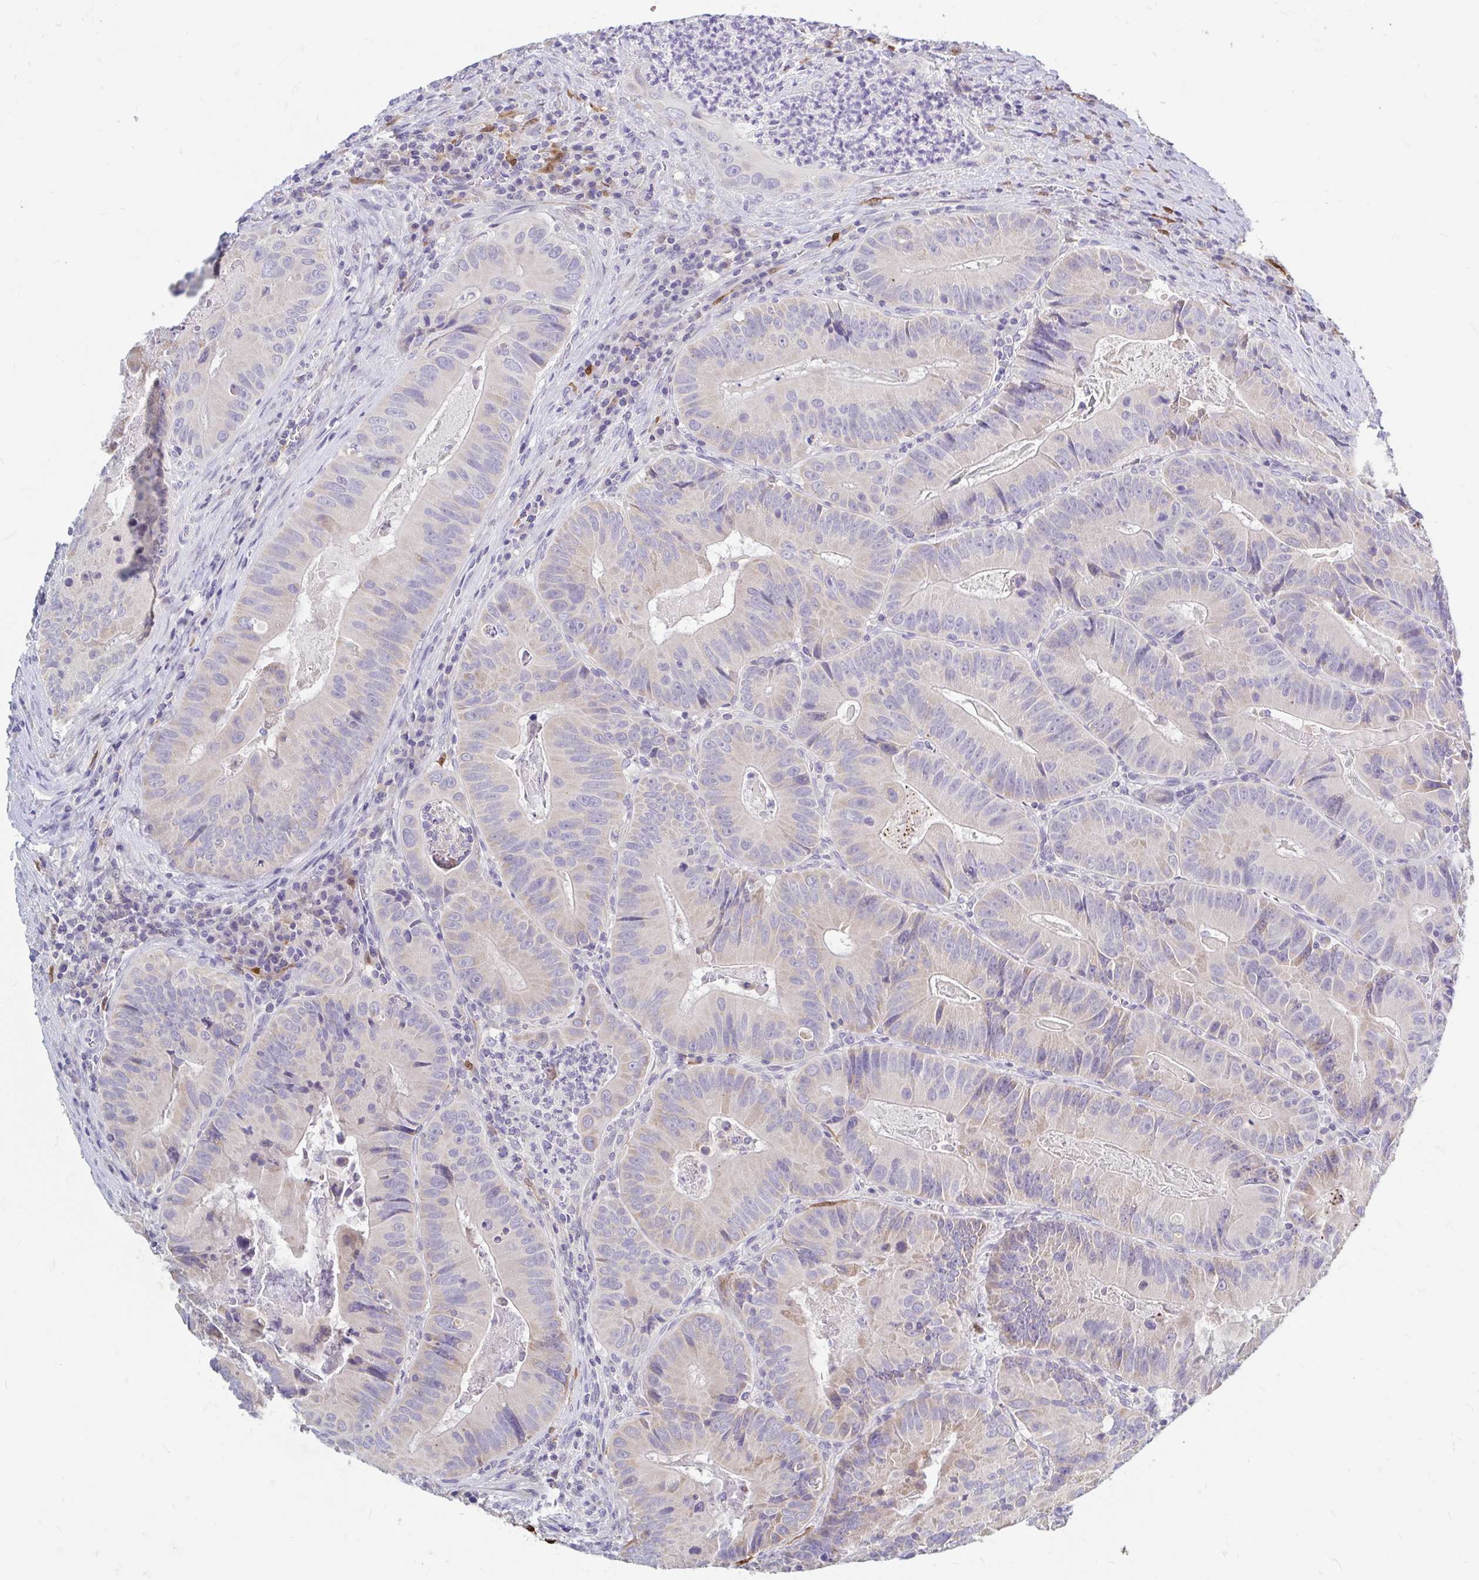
{"staining": {"intensity": "negative", "quantity": "none", "location": "none"}, "tissue": "colorectal cancer", "cell_type": "Tumor cells", "image_type": "cancer", "snomed": [{"axis": "morphology", "description": "Adenocarcinoma, NOS"}, {"axis": "topography", "description": "Colon"}], "caption": "High power microscopy image of an immunohistochemistry (IHC) photomicrograph of colorectal cancer (adenocarcinoma), revealing no significant staining in tumor cells.", "gene": "ADH1A", "patient": {"sex": "female", "age": 86}}